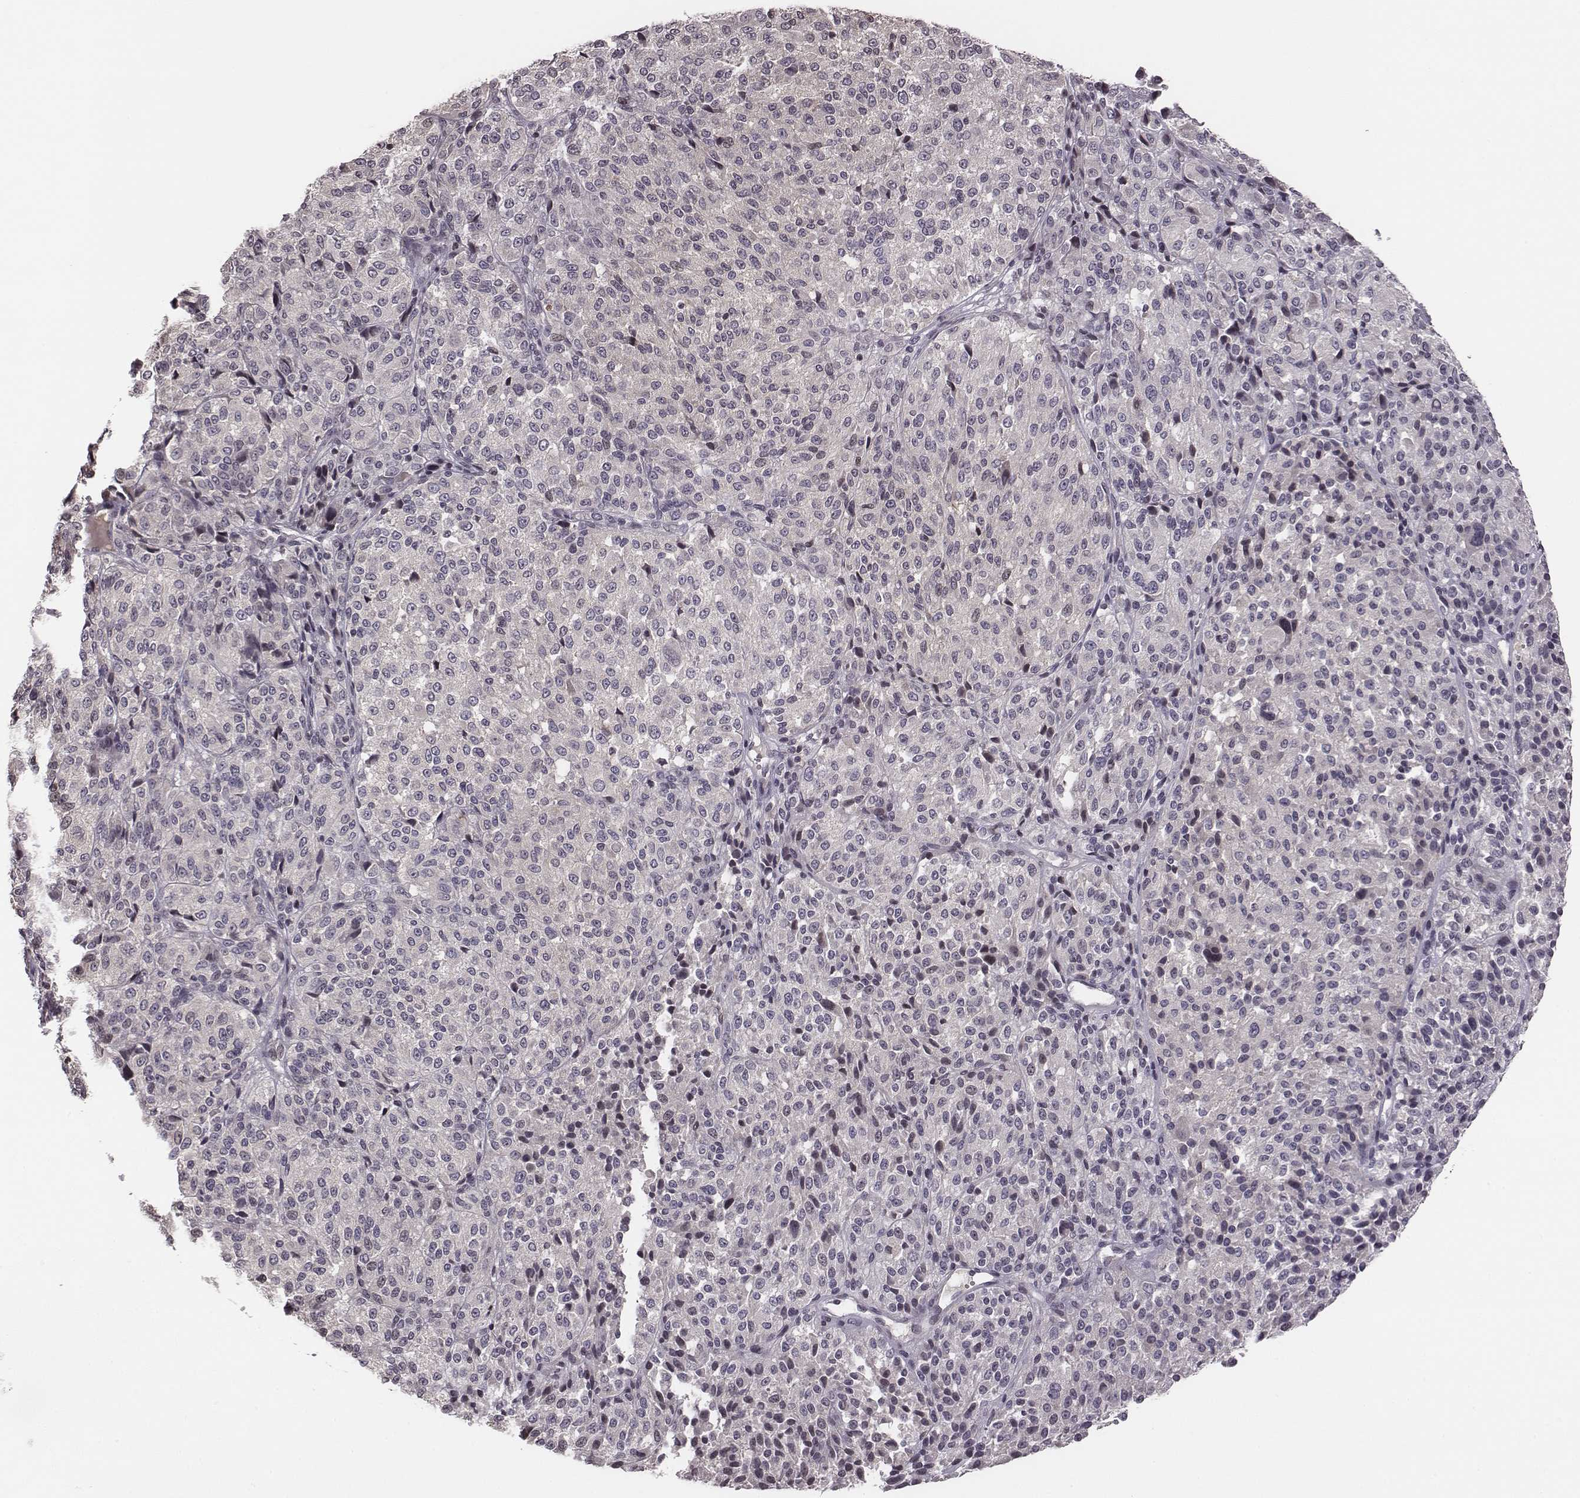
{"staining": {"intensity": "negative", "quantity": "none", "location": "none"}, "tissue": "melanoma", "cell_type": "Tumor cells", "image_type": "cancer", "snomed": [{"axis": "morphology", "description": "Malignant melanoma, Metastatic site"}, {"axis": "topography", "description": "Brain"}], "caption": "Malignant melanoma (metastatic site) stained for a protein using IHC shows no positivity tumor cells.", "gene": "GRM4", "patient": {"sex": "female", "age": 56}}